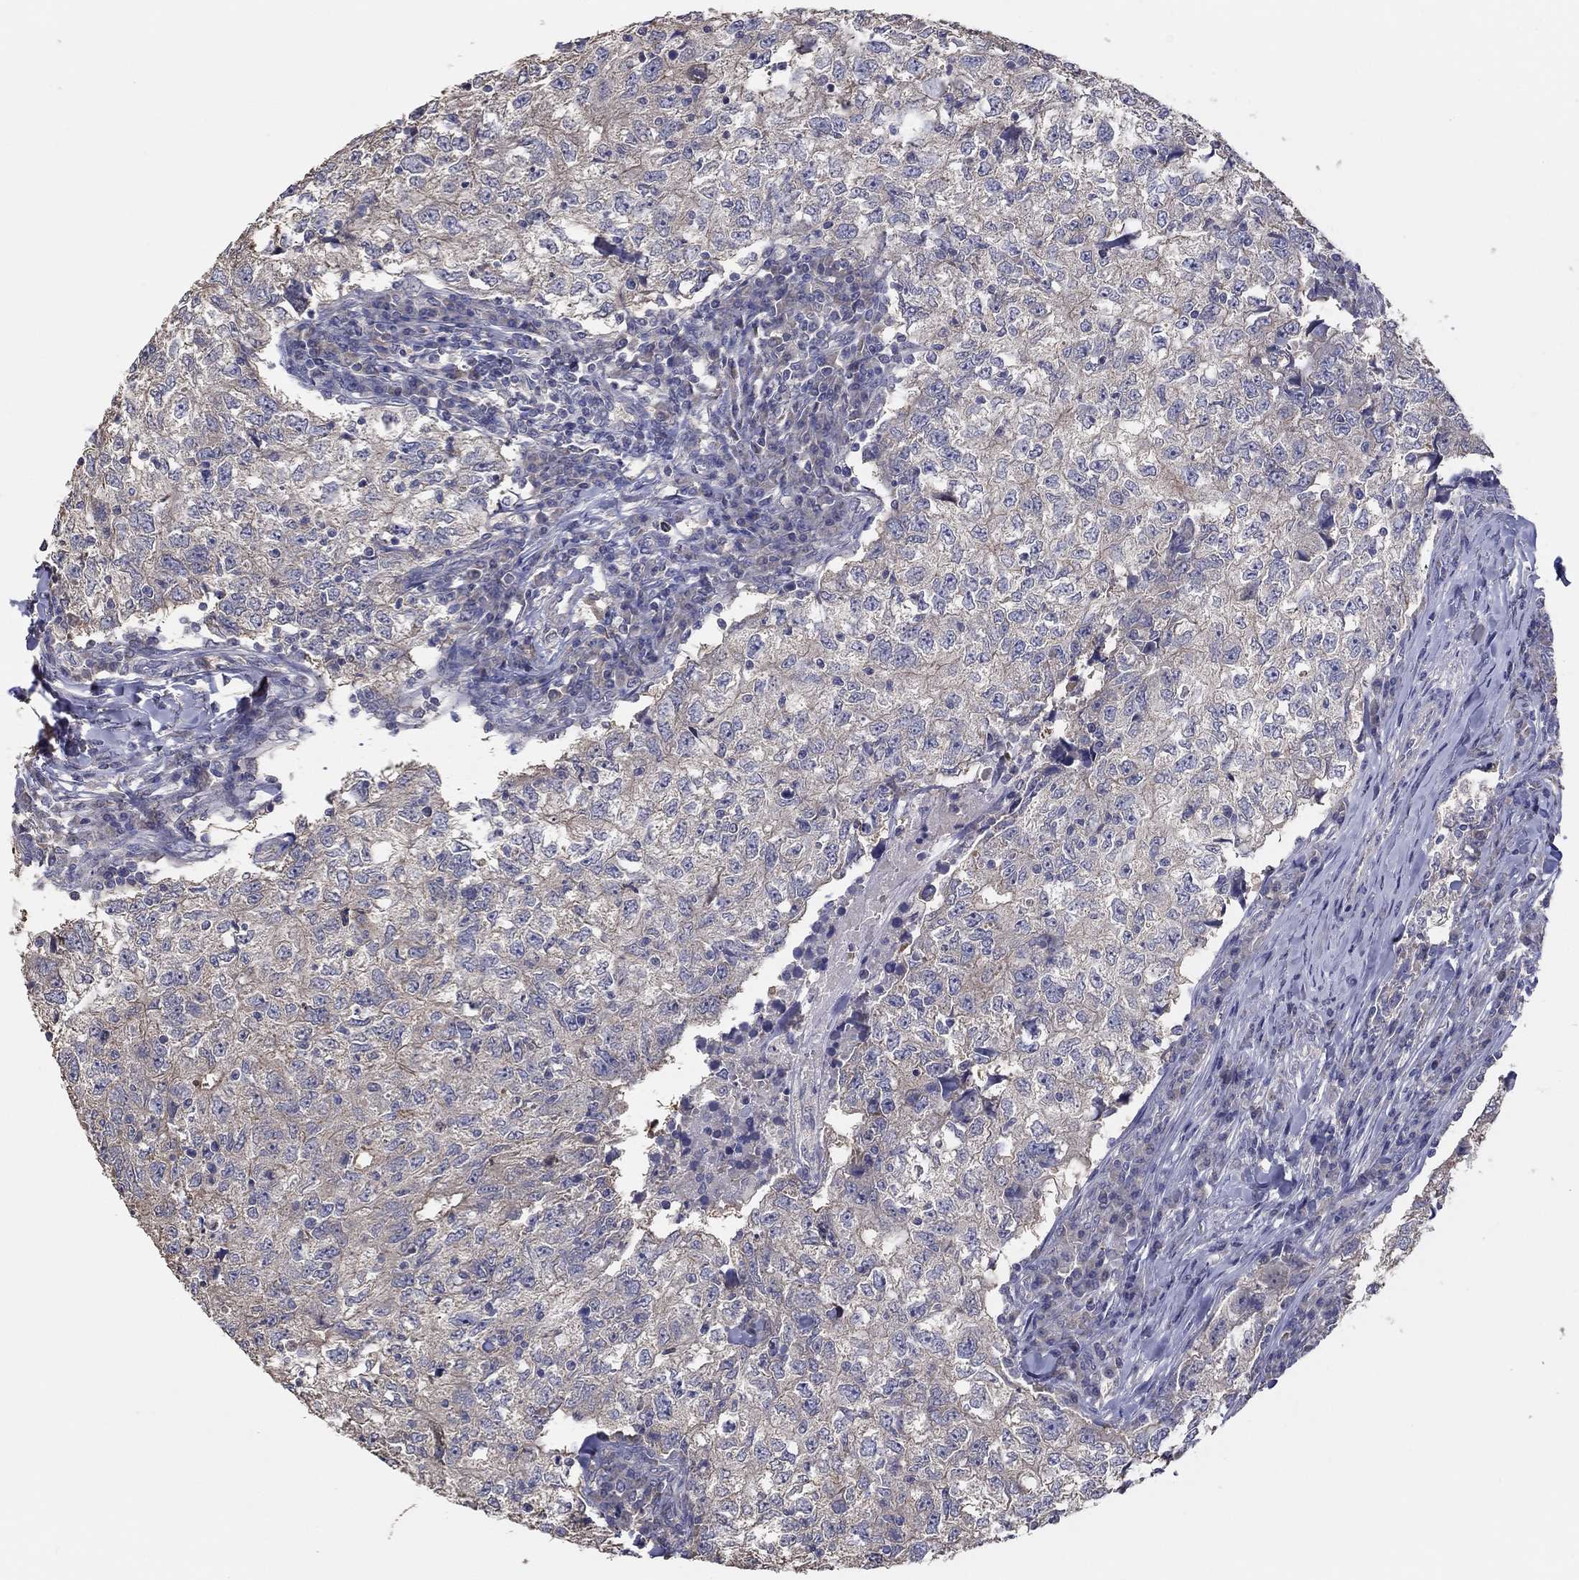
{"staining": {"intensity": "weak", "quantity": "<25%", "location": "cytoplasmic/membranous"}, "tissue": "breast cancer", "cell_type": "Tumor cells", "image_type": "cancer", "snomed": [{"axis": "morphology", "description": "Duct carcinoma"}, {"axis": "topography", "description": "Breast"}], "caption": "The micrograph shows no significant expression in tumor cells of infiltrating ductal carcinoma (breast).", "gene": "DOCK3", "patient": {"sex": "female", "age": 30}}